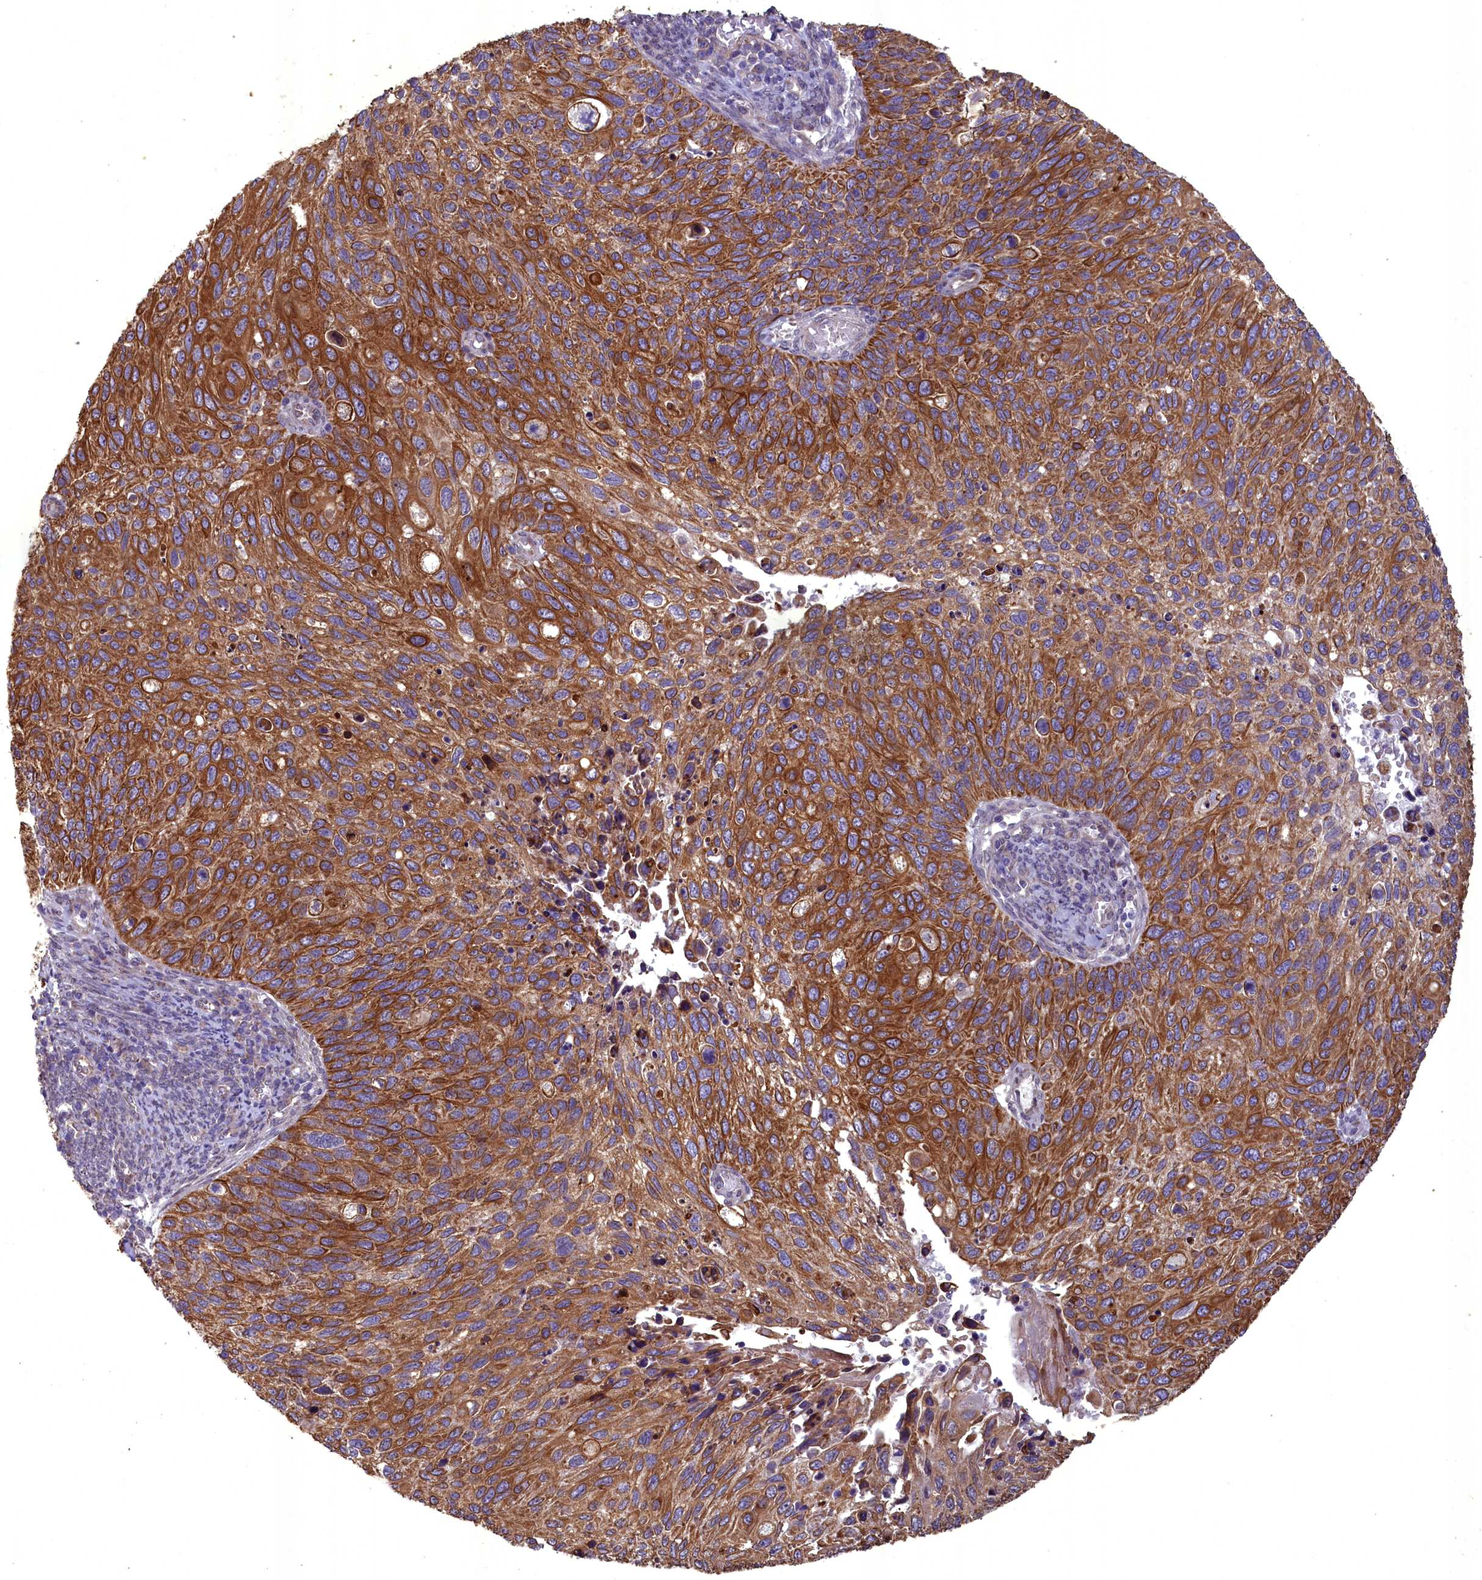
{"staining": {"intensity": "strong", "quantity": ">75%", "location": "cytoplasmic/membranous"}, "tissue": "cervical cancer", "cell_type": "Tumor cells", "image_type": "cancer", "snomed": [{"axis": "morphology", "description": "Squamous cell carcinoma, NOS"}, {"axis": "topography", "description": "Cervix"}], "caption": "A brown stain labels strong cytoplasmic/membranous staining of a protein in human squamous cell carcinoma (cervical) tumor cells. (brown staining indicates protein expression, while blue staining denotes nuclei).", "gene": "ACAD8", "patient": {"sex": "female", "age": 70}}